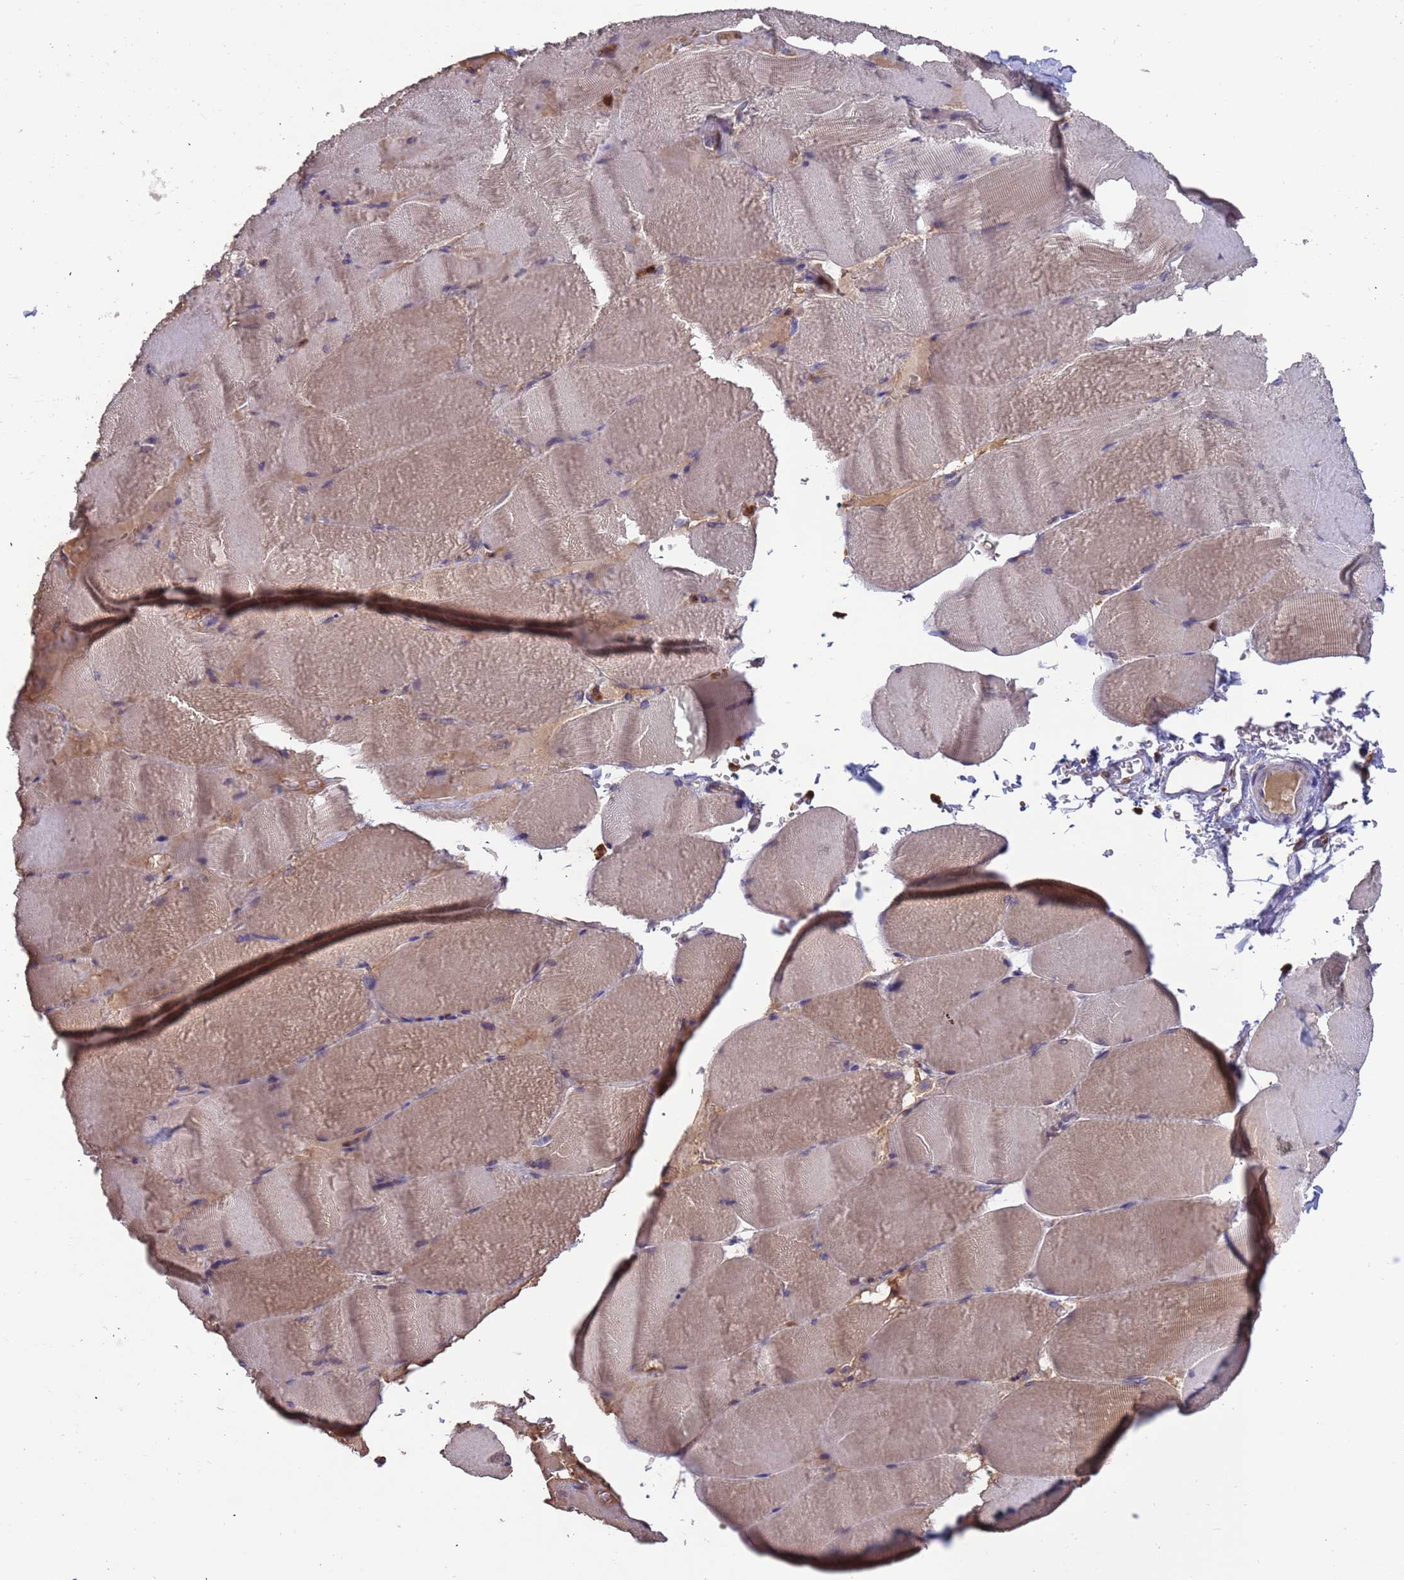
{"staining": {"intensity": "weak", "quantity": "25%-75%", "location": "cytoplasmic/membranous"}, "tissue": "skeletal muscle", "cell_type": "Myocytes", "image_type": "normal", "snomed": [{"axis": "morphology", "description": "Normal tissue, NOS"}, {"axis": "topography", "description": "Skeletal muscle"}, {"axis": "topography", "description": "Head-Neck"}], "caption": "An IHC micrograph of normal tissue is shown. Protein staining in brown labels weak cytoplasmic/membranous positivity in skeletal muscle within myocytes.", "gene": "AMPD3", "patient": {"sex": "male", "age": 66}}